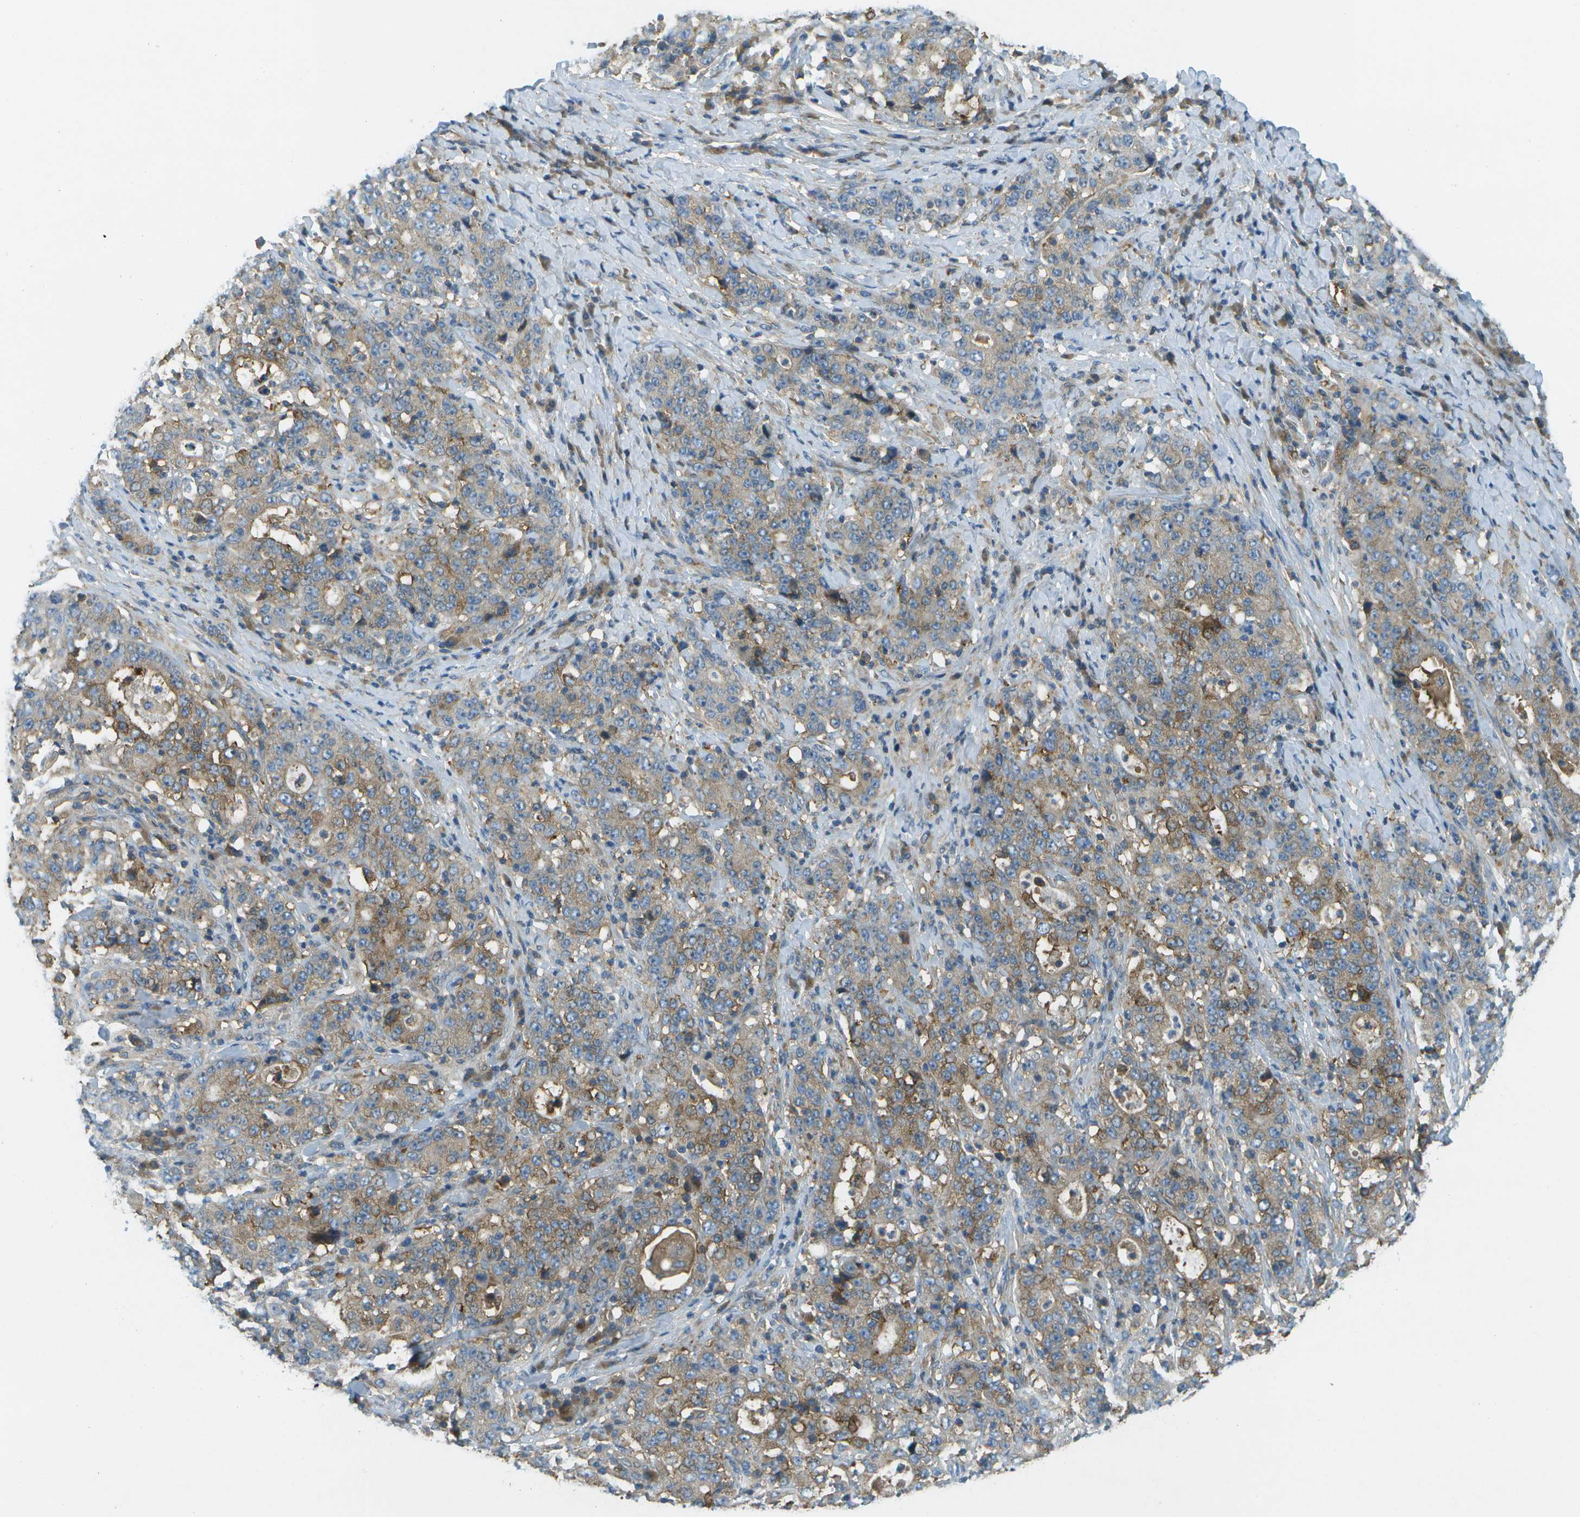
{"staining": {"intensity": "moderate", "quantity": ">75%", "location": "cytoplasmic/membranous"}, "tissue": "stomach cancer", "cell_type": "Tumor cells", "image_type": "cancer", "snomed": [{"axis": "morphology", "description": "Normal tissue, NOS"}, {"axis": "morphology", "description": "Adenocarcinoma, NOS"}, {"axis": "topography", "description": "Stomach, upper"}, {"axis": "topography", "description": "Stomach"}], "caption": "The photomicrograph reveals staining of stomach adenocarcinoma, revealing moderate cytoplasmic/membranous protein expression (brown color) within tumor cells.", "gene": "WNK2", "patient": {"sex": "male", "age": 59}}